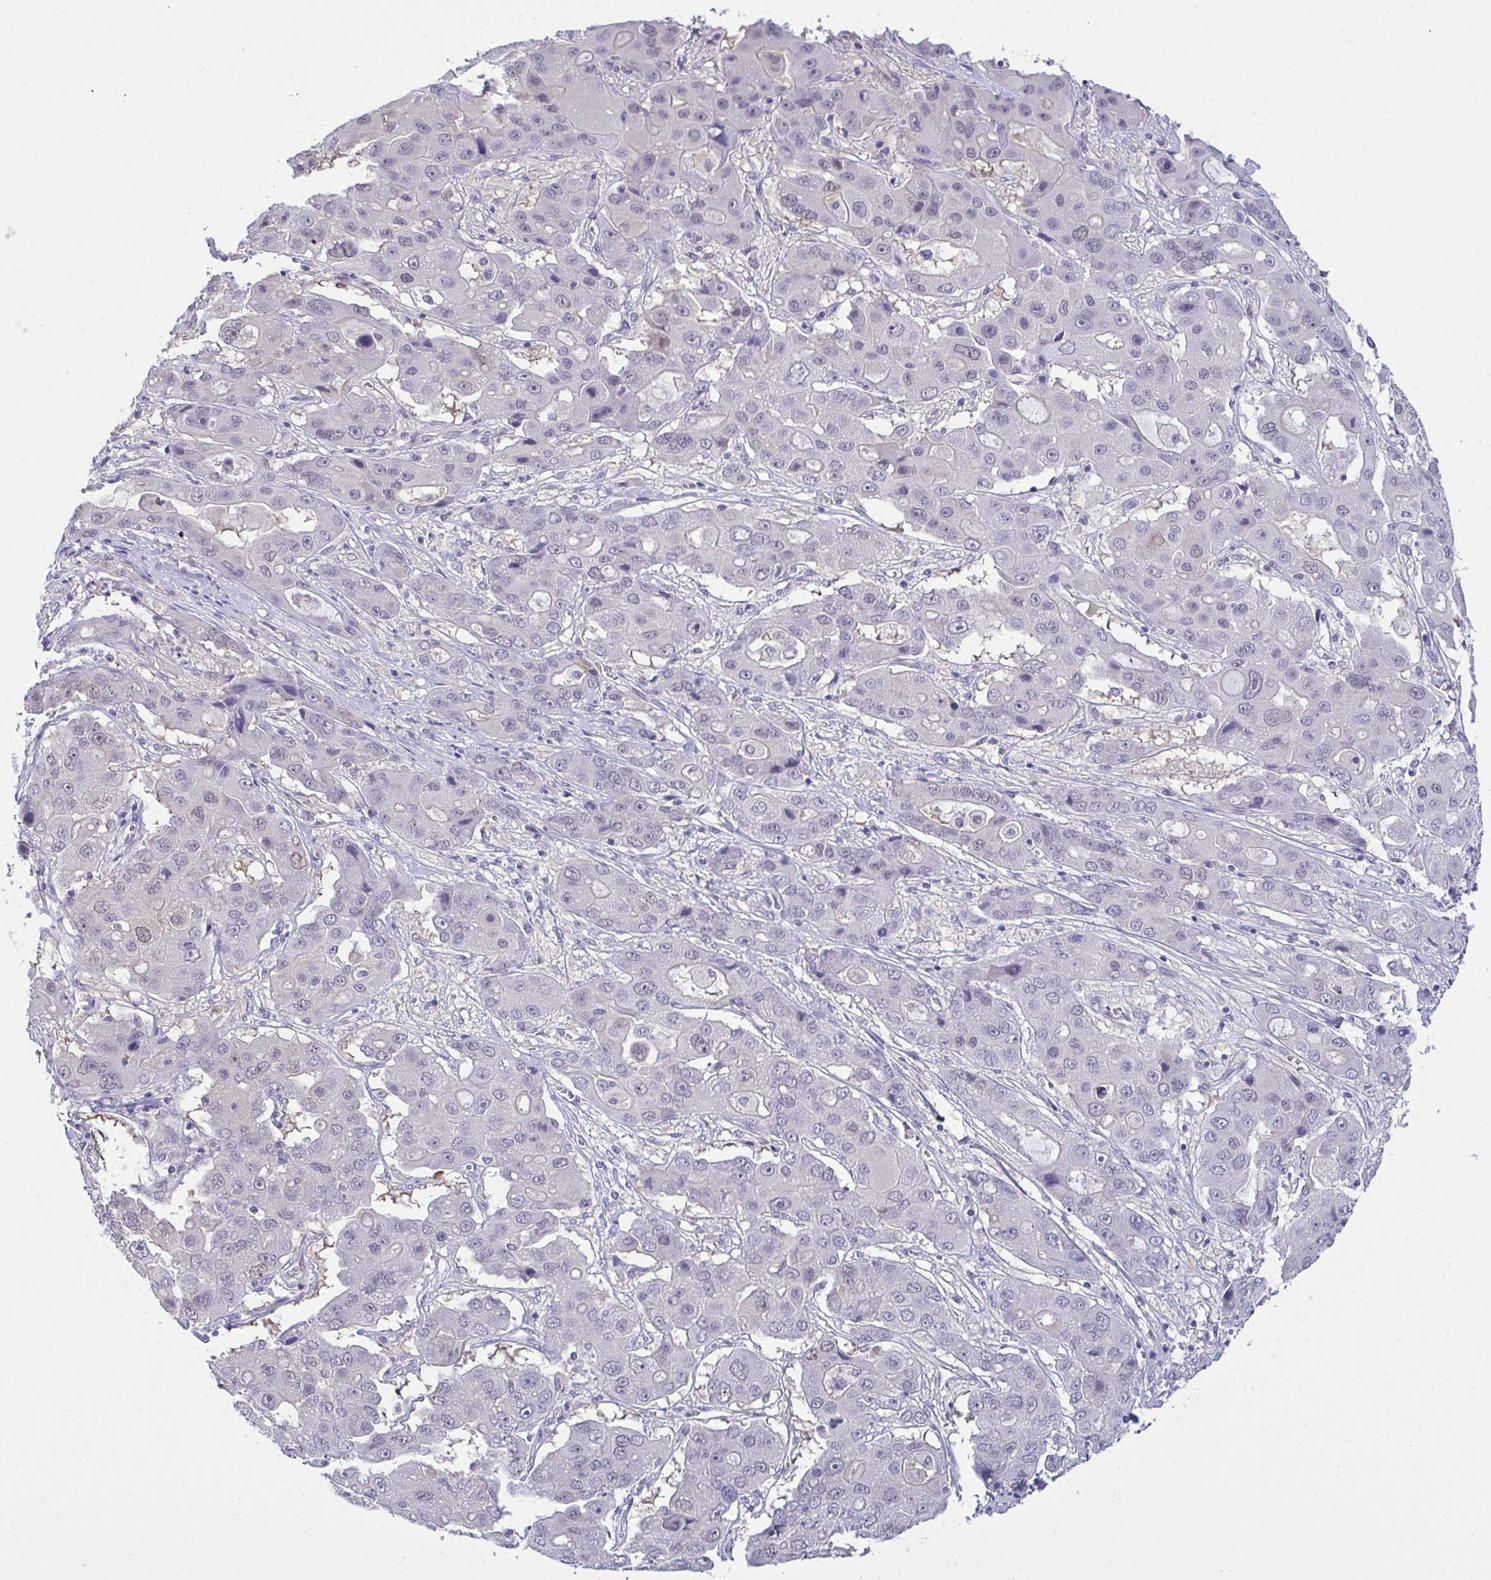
{"staining": {"intensity": "negative", "quantity": "none", "location": "none"}, "tissue": "liver cancer", "cell_type": "Tumor cells", "image_type": "cancer", "snomed": [{"axis": "morphology", "description": "Cholangiocarcinoma"}, {"axis": "topography", "description": "Liver"}], "caption": "Immunohistochemistry (IHC) micrograph of human liver cancer (cholangiocarcinoma) stained for a protein (brown), which reveals no expression in tumor cells. (DAB immunohistochemistry, high magnification).", "gene": "CSE1L", "patient": {"sex": "male", "age": 67}}